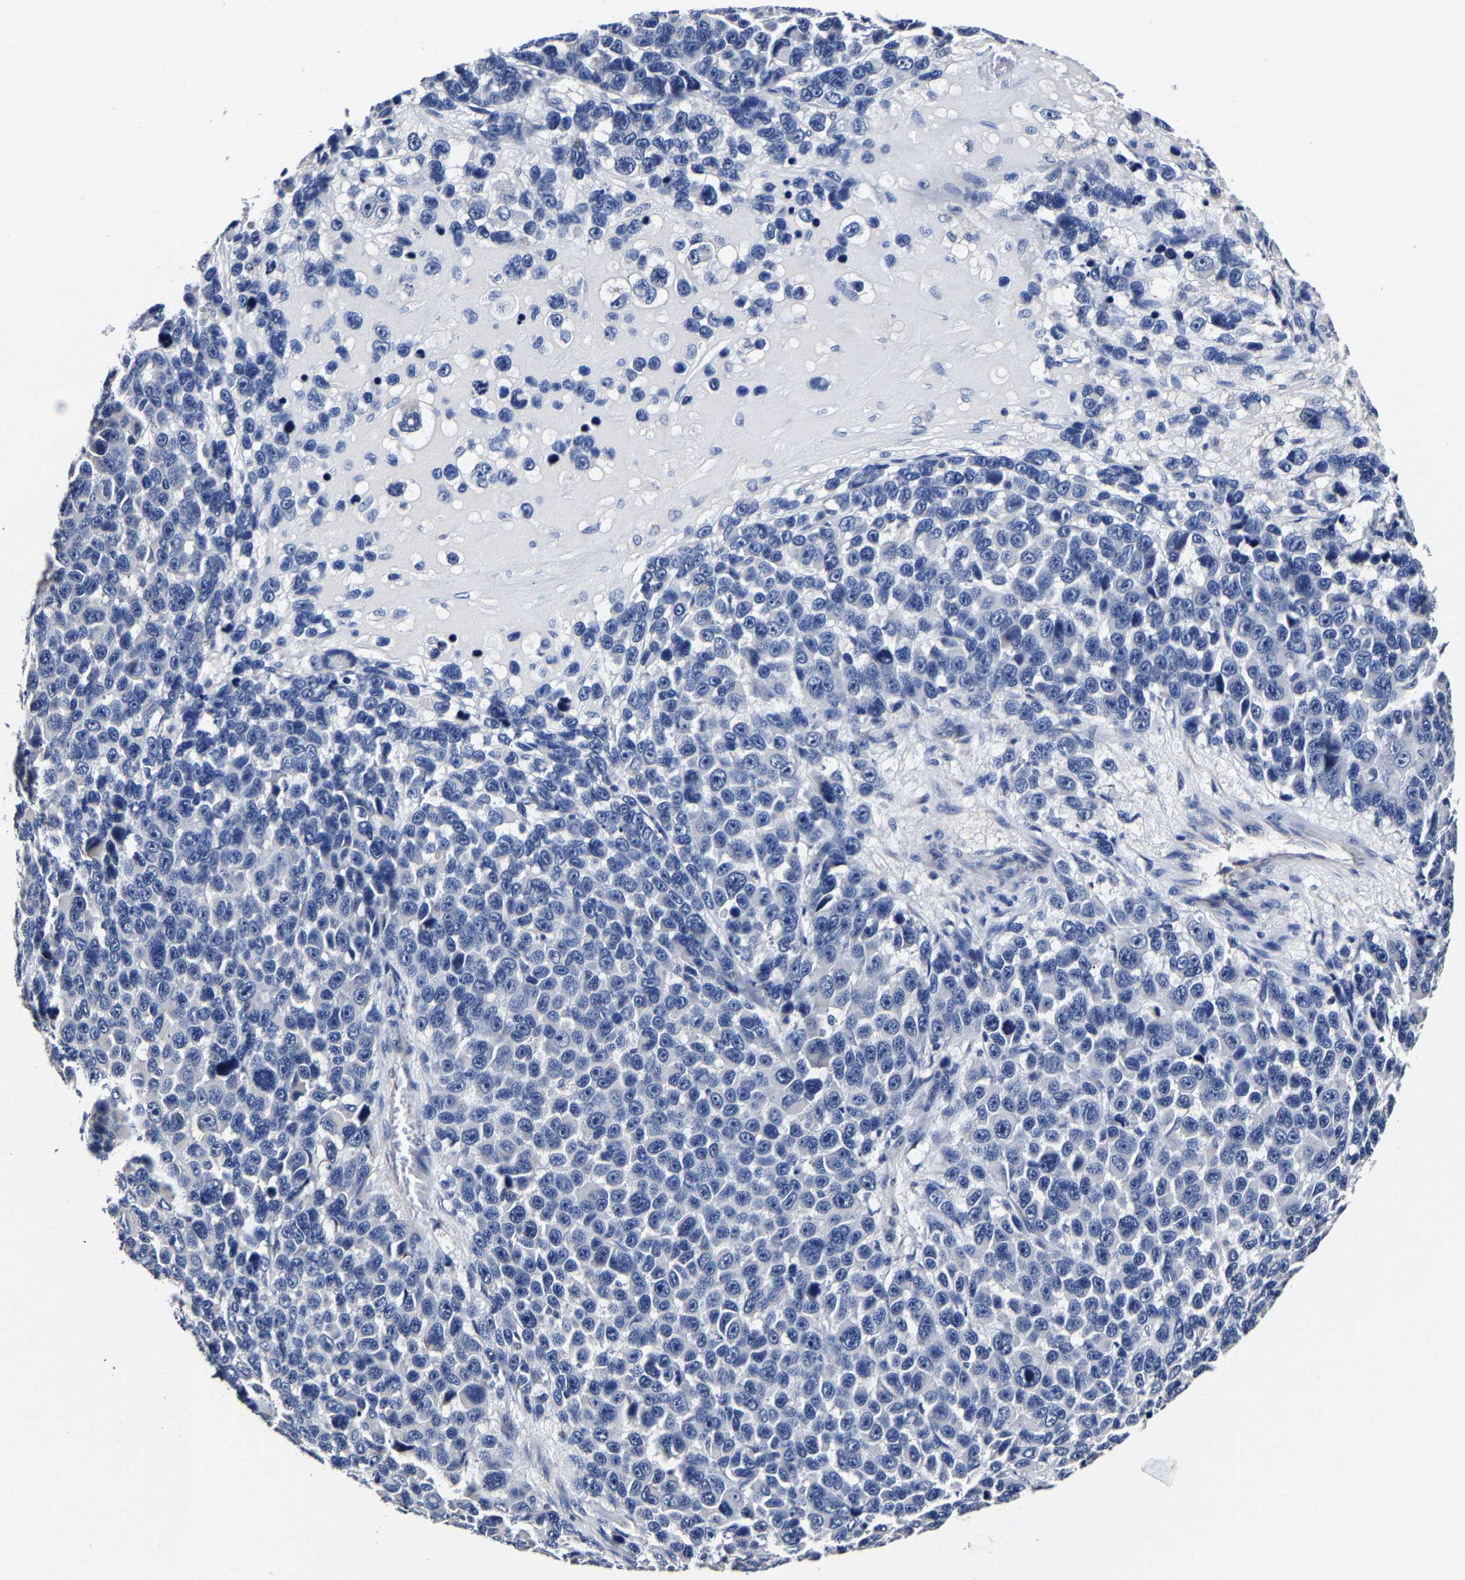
{"staining": {"intensity": "negative", "quantity": "none", "location": "none"}, "tissue": "melanoma", "cell_type": "Tumor cells", "image_type": "cancer", "snomed": [{"axis": "morphology", "description": "Malignant melanoma, NOS"}, {"axis": "topography", "description": "Skin"}], "caption": "Human melanoma stained for a protein using immunohistochemistry (IHC) reveals no positivity in tumor cells.", "gene": "AKAP4", "patient": {"sex": "male", "age": 53}}